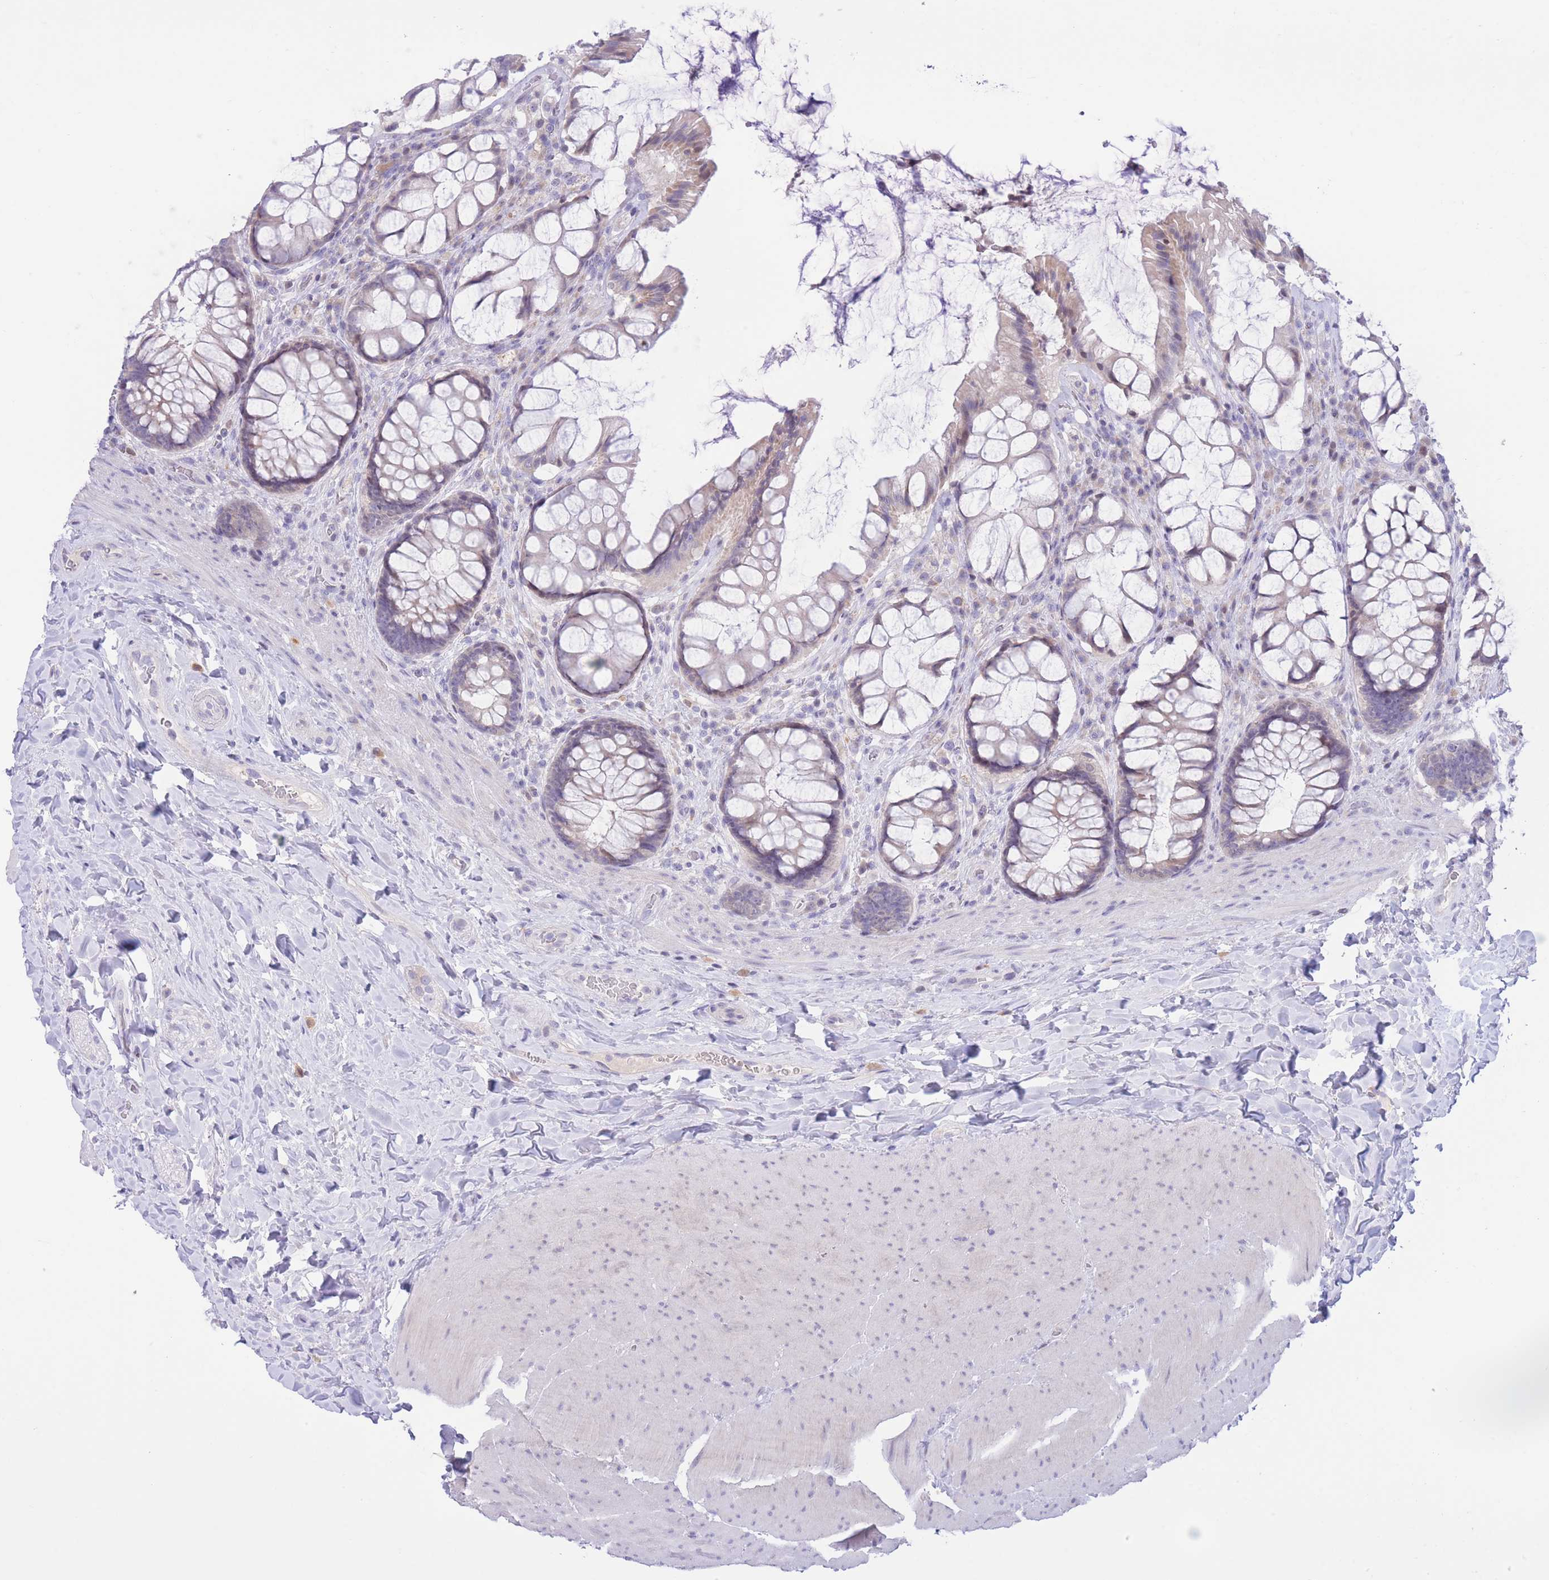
{"staining": {"intensity": "weak", "quantity": "25%-75%", "location": "cytoplasmic/membranous"}, "tissue": "rectum", "cell_type": "Glandular cells", "image_type": "normal", "snomed": [{"axis": "morphology", "description": "Normal tissue, NOS"}, {"axis": "topography", "description": "Rectum"}], "caption": "DAB (3,3'-diaminobenzidine) immunohistochemical staining of normal rectum reveals weak cytoplasmic/membranous protein expression in about 25%-75% of glandular cells.", "gene": "RPL39L", "patient": {"sex": "female", "age": 58}}